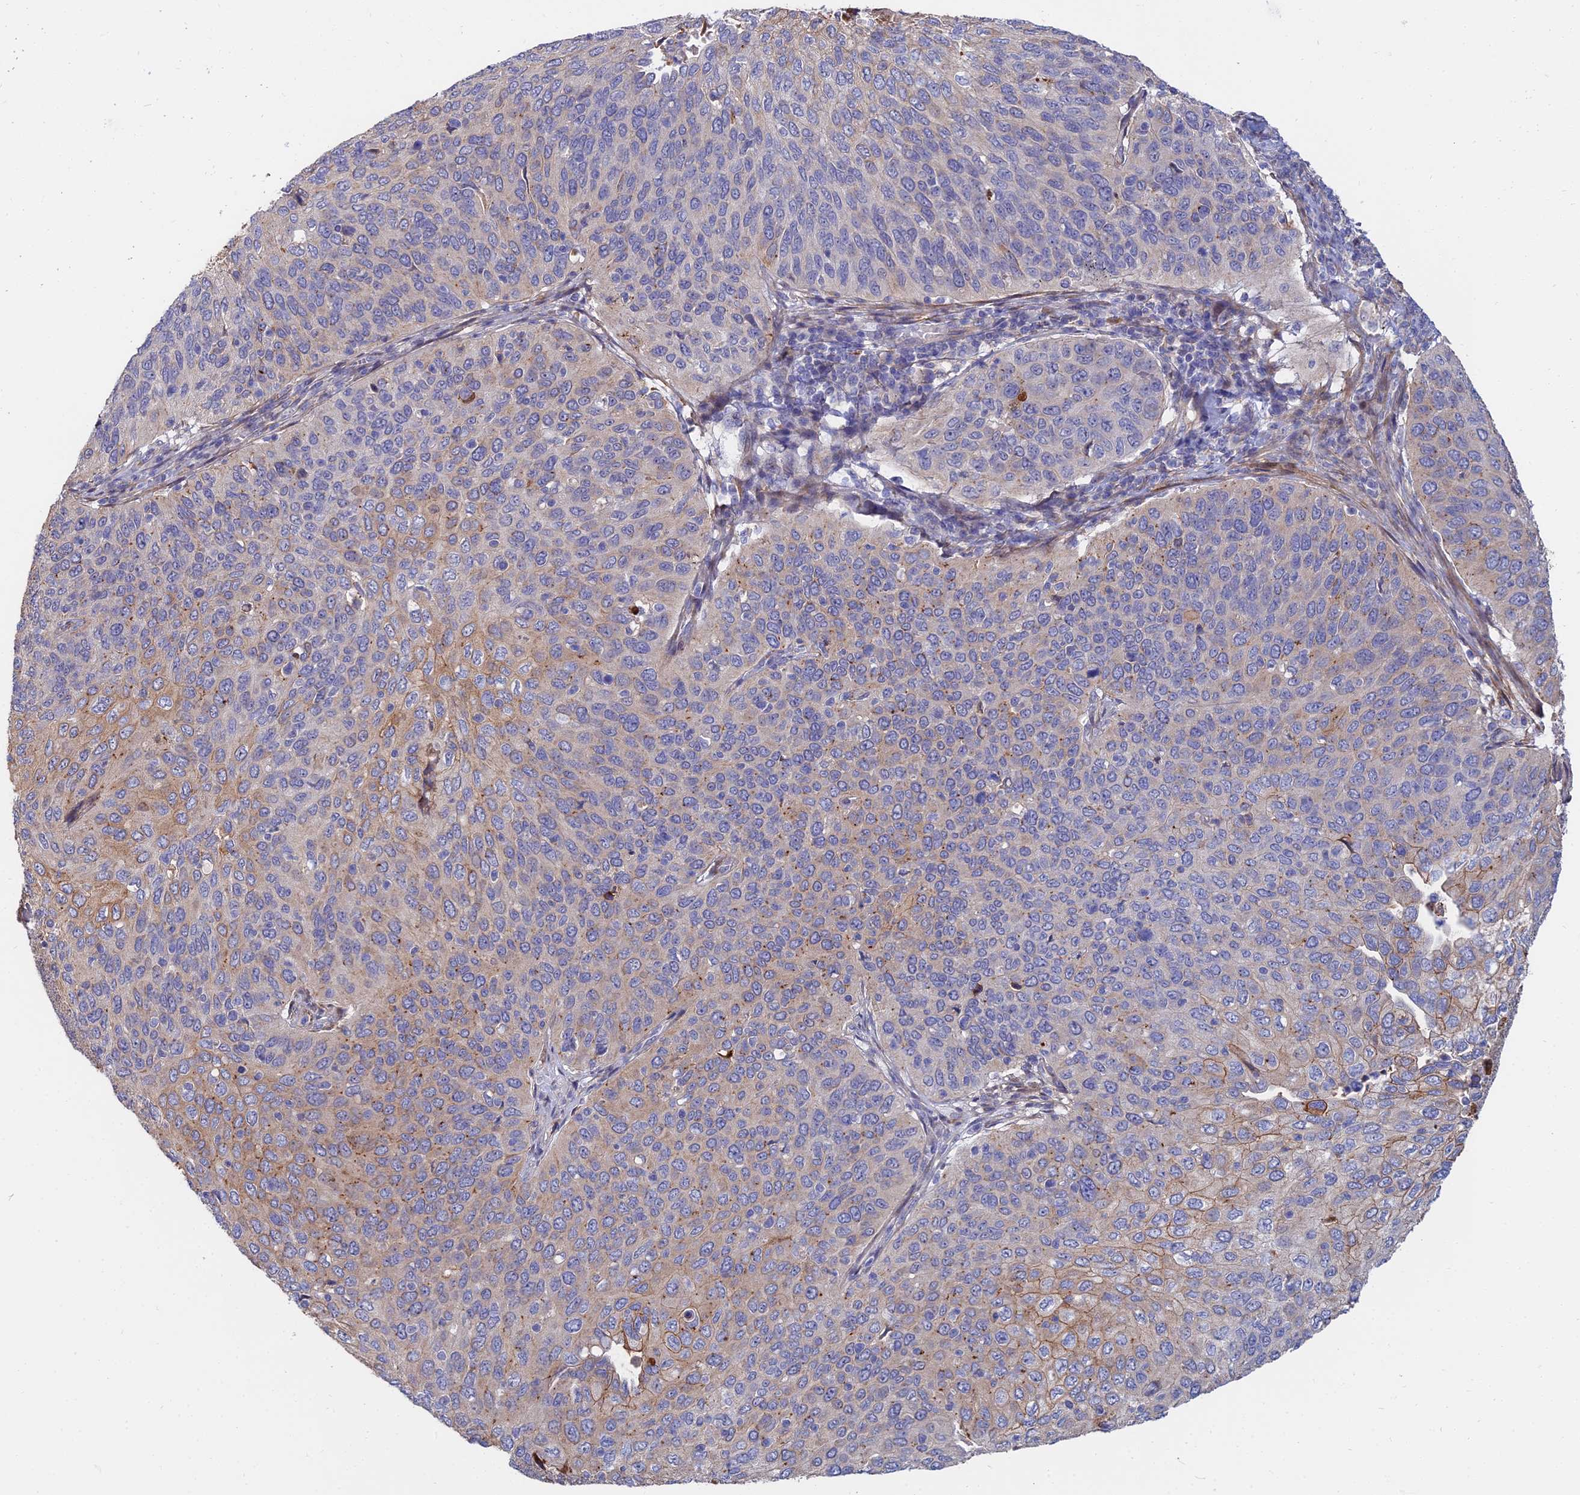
{"staining": {"intensity": "moderate", "quantity": "<25%", "location": "cytoplasmic/membranous"}, "tissue": "cervical cancer", "cell_type": "Tumor cells", "image_type": "cancer", "snomed": [{"axis": "morphology", "description": "Squamous cell carcinoma, NOS"}, {"axis": "topography", "description": "Cervix"}], "caption": "Approximately <25% of tumor cells in cervical squamous cell carcinoma exhibit moderate cytoplasmic/membranous protein staining as visualized by brown immunohistochemical staining.", "gene": "TRIM43B", "patient": {"sex": "female", "age": 36}}